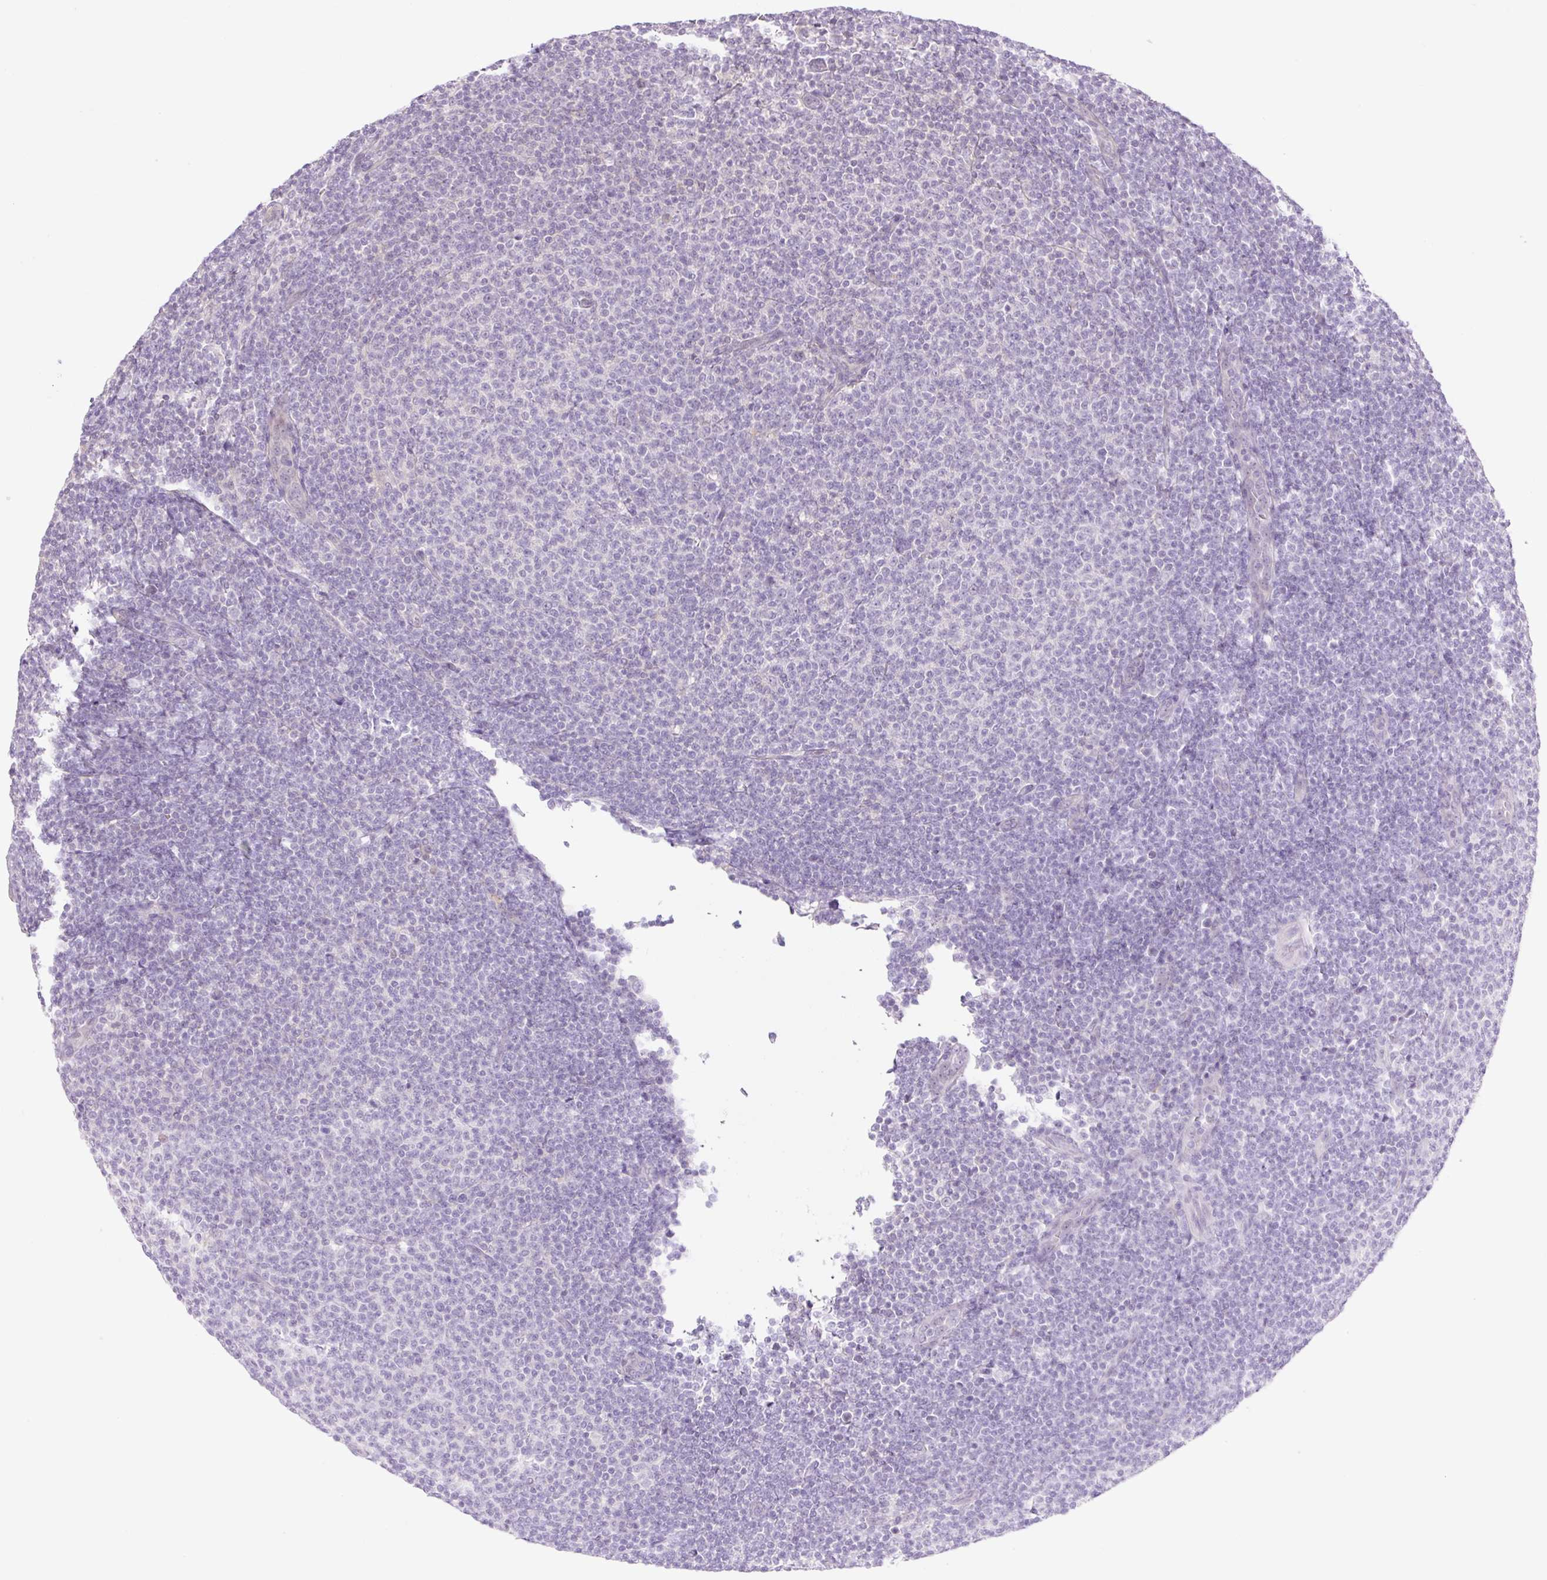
{"staining": {"intensity": "negative", "quantity": "none", "location": "none"}, "tissue": "lymphoma", "cell_type": "Tumor cells", "image_type": "cancer", "snomed": [{"axis": "morphology", "description": "Malignant lymphoma, non-Hodgkin's type, Low grade"}, {"axis": "topography", "description": "Lymph node"}], "caption": "Immunohistochemistry (IHC) of human malignant lymphoma, non-Hodgkin's type (low-grade) reveals no expression in tumor cells.", "gene": "GRID2", "patient": {"sex": "male", "age": 66}}